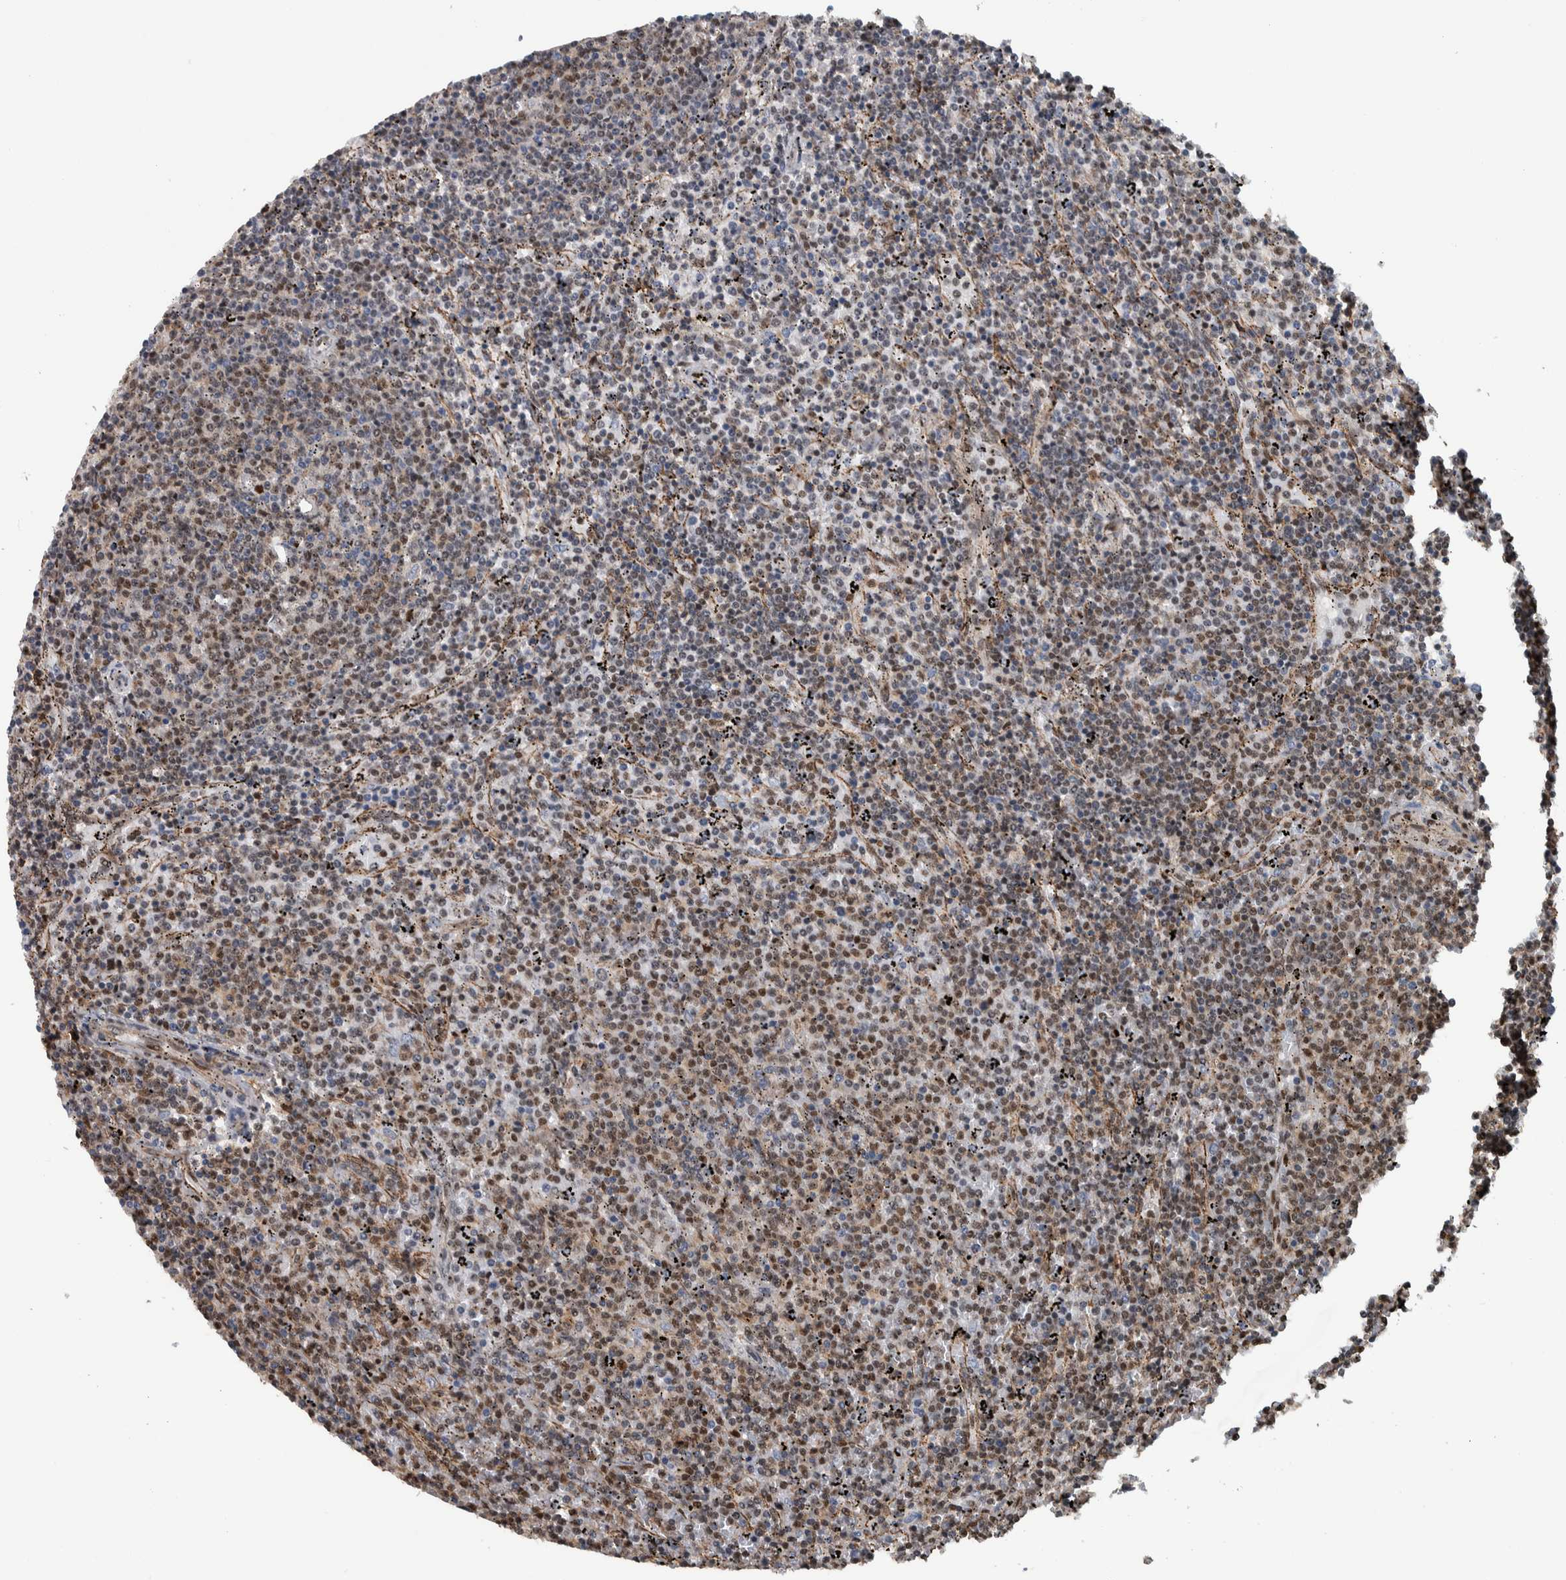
{"staining": {"intensity": "moderate", "quantity": "25%-75%", "location": "nuclear"}, "tissue": "lymphoma", "cell_type": "Tumor cells", "image_type": "cancer", "snomed": [{"axis": "morphology", "description": "Malignant lymphoma, non-Hodgkin's type, Low grade"}, {"axis": "topography", "description": "Spleen"}], "caption": "Immunohistochemical staining of human lymphoma displays medium levels of moderate nuclear protein positivity in about 25%-75% of tumor cells.", "gene": "FAM135B", "patient": {"sex": "female", "age": 50}}